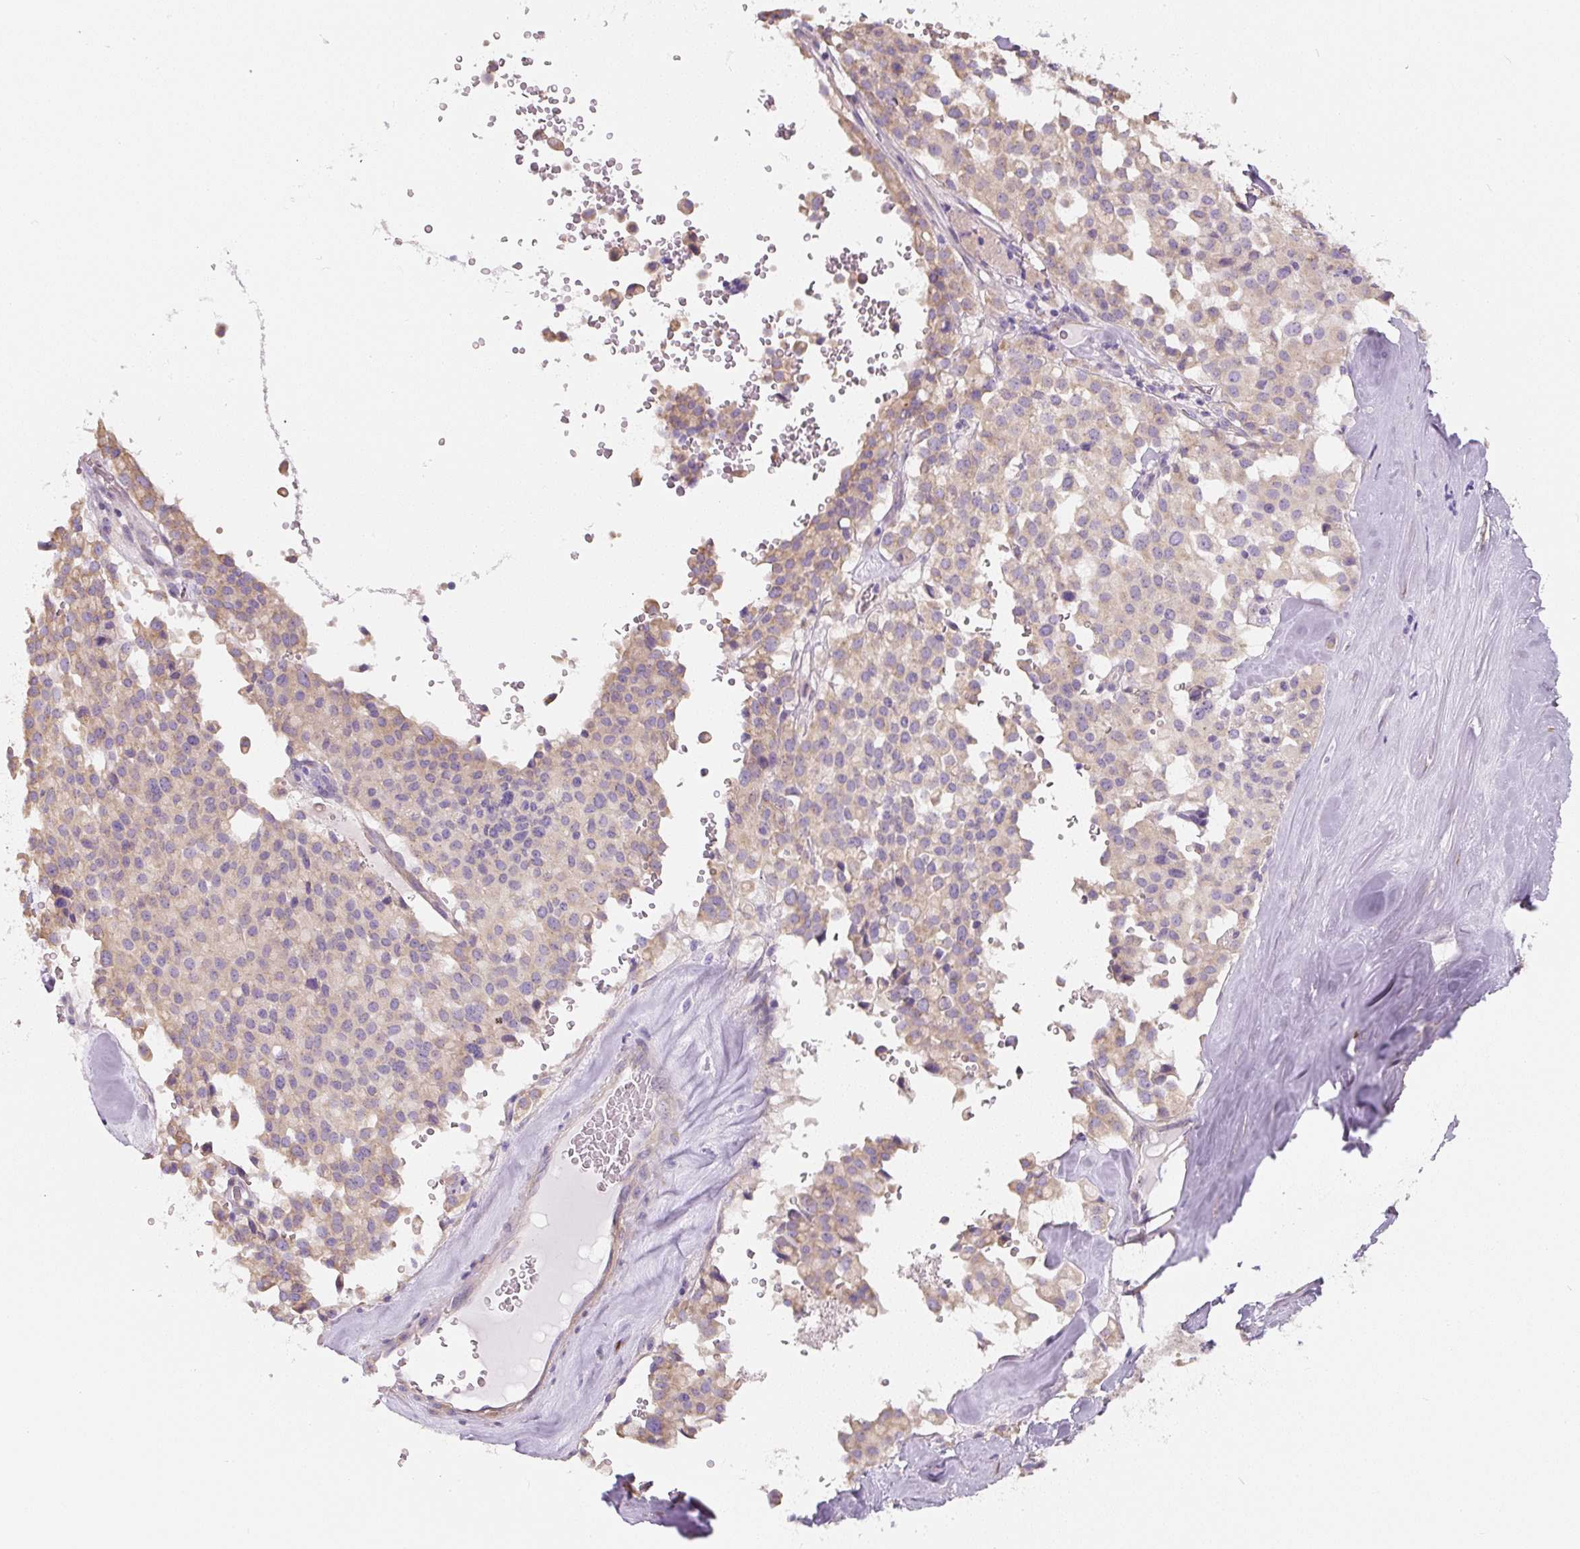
{"staining": {"intensity": "weak", "quantity": ">75%", "location": "cytoplasmic/membranous"}, "tissue": "pancreatic cancer", "cell_type": "Tumor cells", "image_type": "cancer", "snomed": [{"axis": "morphology", "description": "Adenocarcinoma, NOS"}, {"axis": "topography", "description": "Pancreas"}], "caption": "Immunohistochemical staining of human pancreatic cancer exhibits low levels of weak cytoplasmic/membranous protein expression in approximately >75% of tumor cells.", "gene": "PWWP3B", "patient": {"sex": "male", "age": 65}}